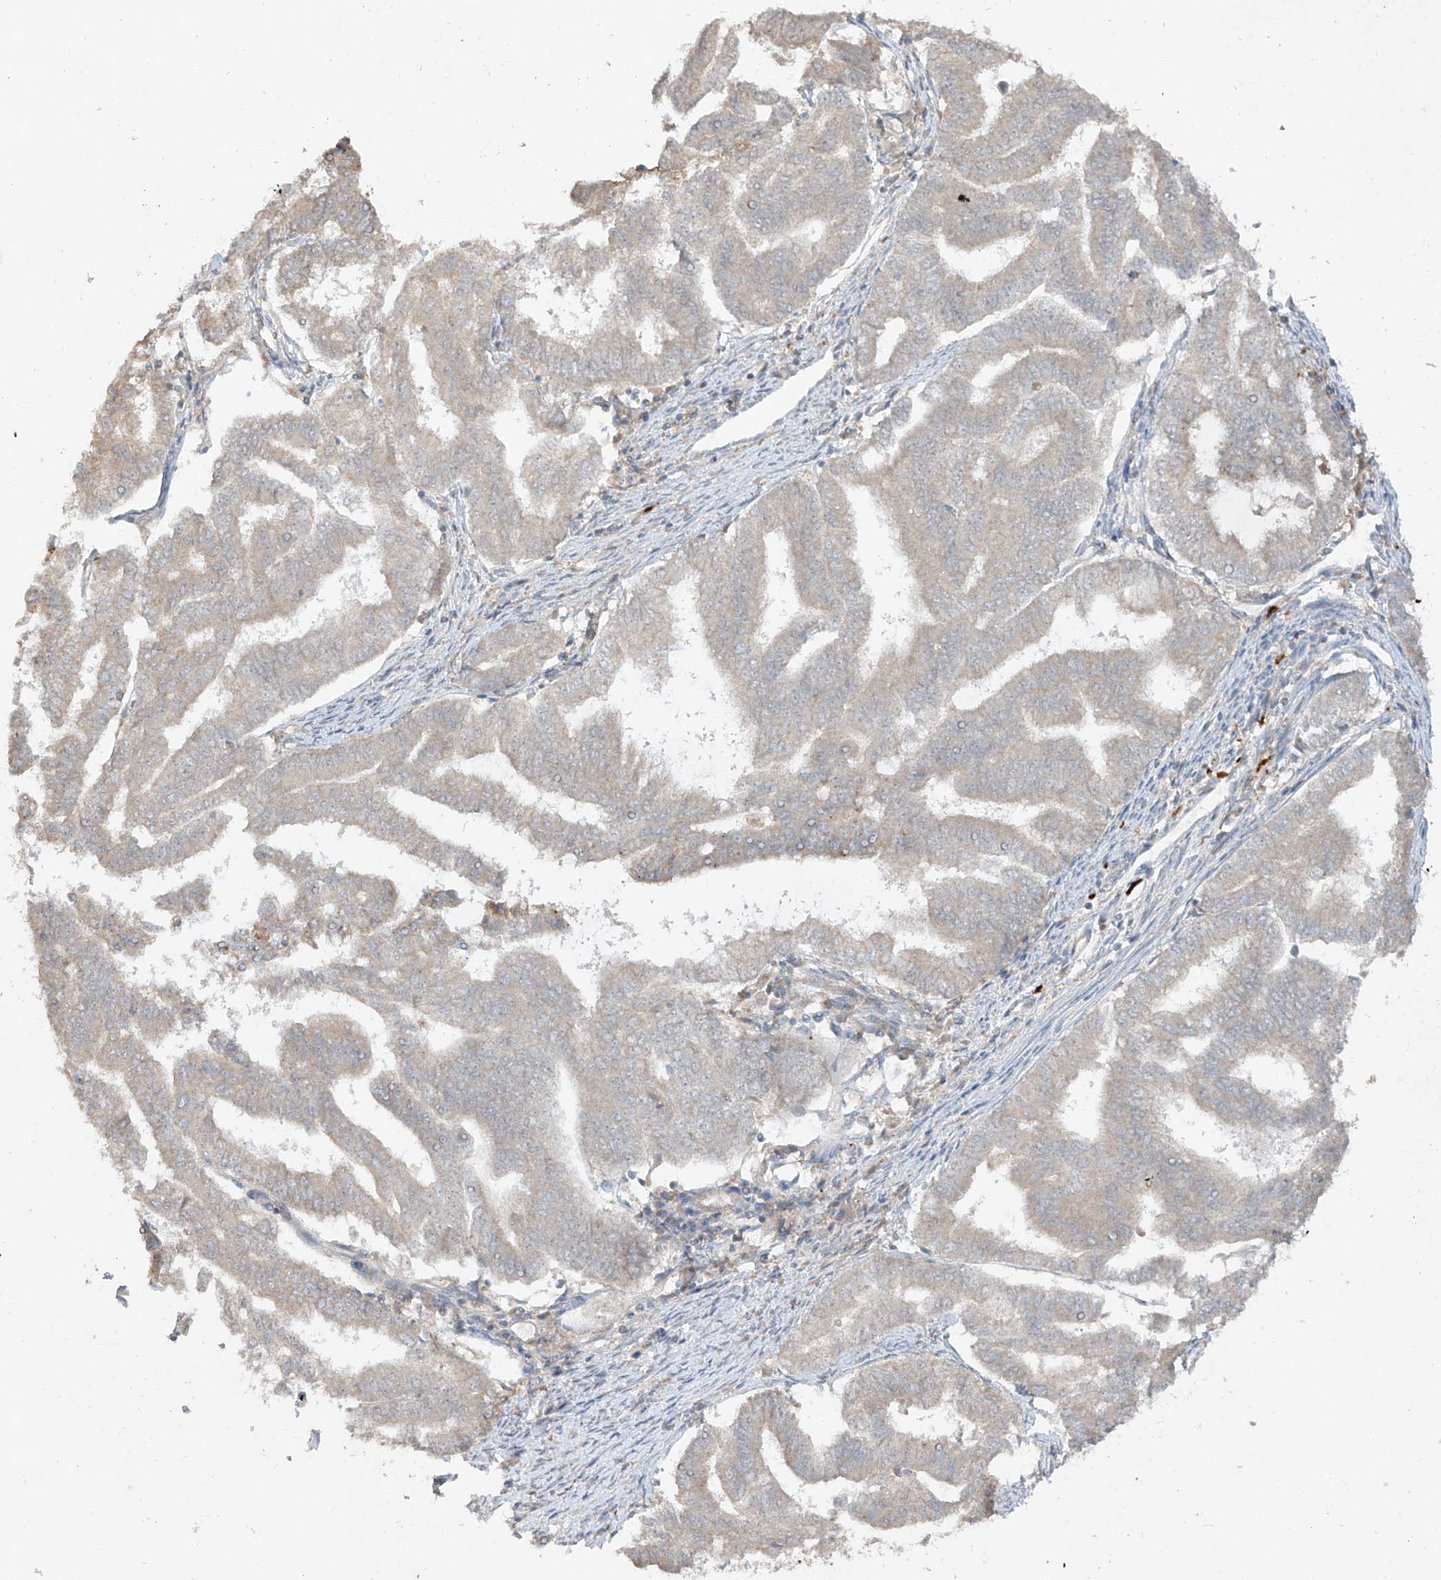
{"staining": {"intensity": "negative", "quantity": "none", "location": "none"}, "tissue": "endometrial cancer", "cell_type": "Tumor cells", "image_type": "cancer", "snomed": [{"axis": "morphology", "description": "Adenocarcinoma, NOS"}, {"axis": "topography", "description": "Endometrium"}], "caption": "IHC photomicrograph of neoplastic tissue: human endometrial cancer stained with DAB reveals no significant protein expression in tumor cells.", "gene": "LDAH", "patient": {"sex": "female", "age": 79}}